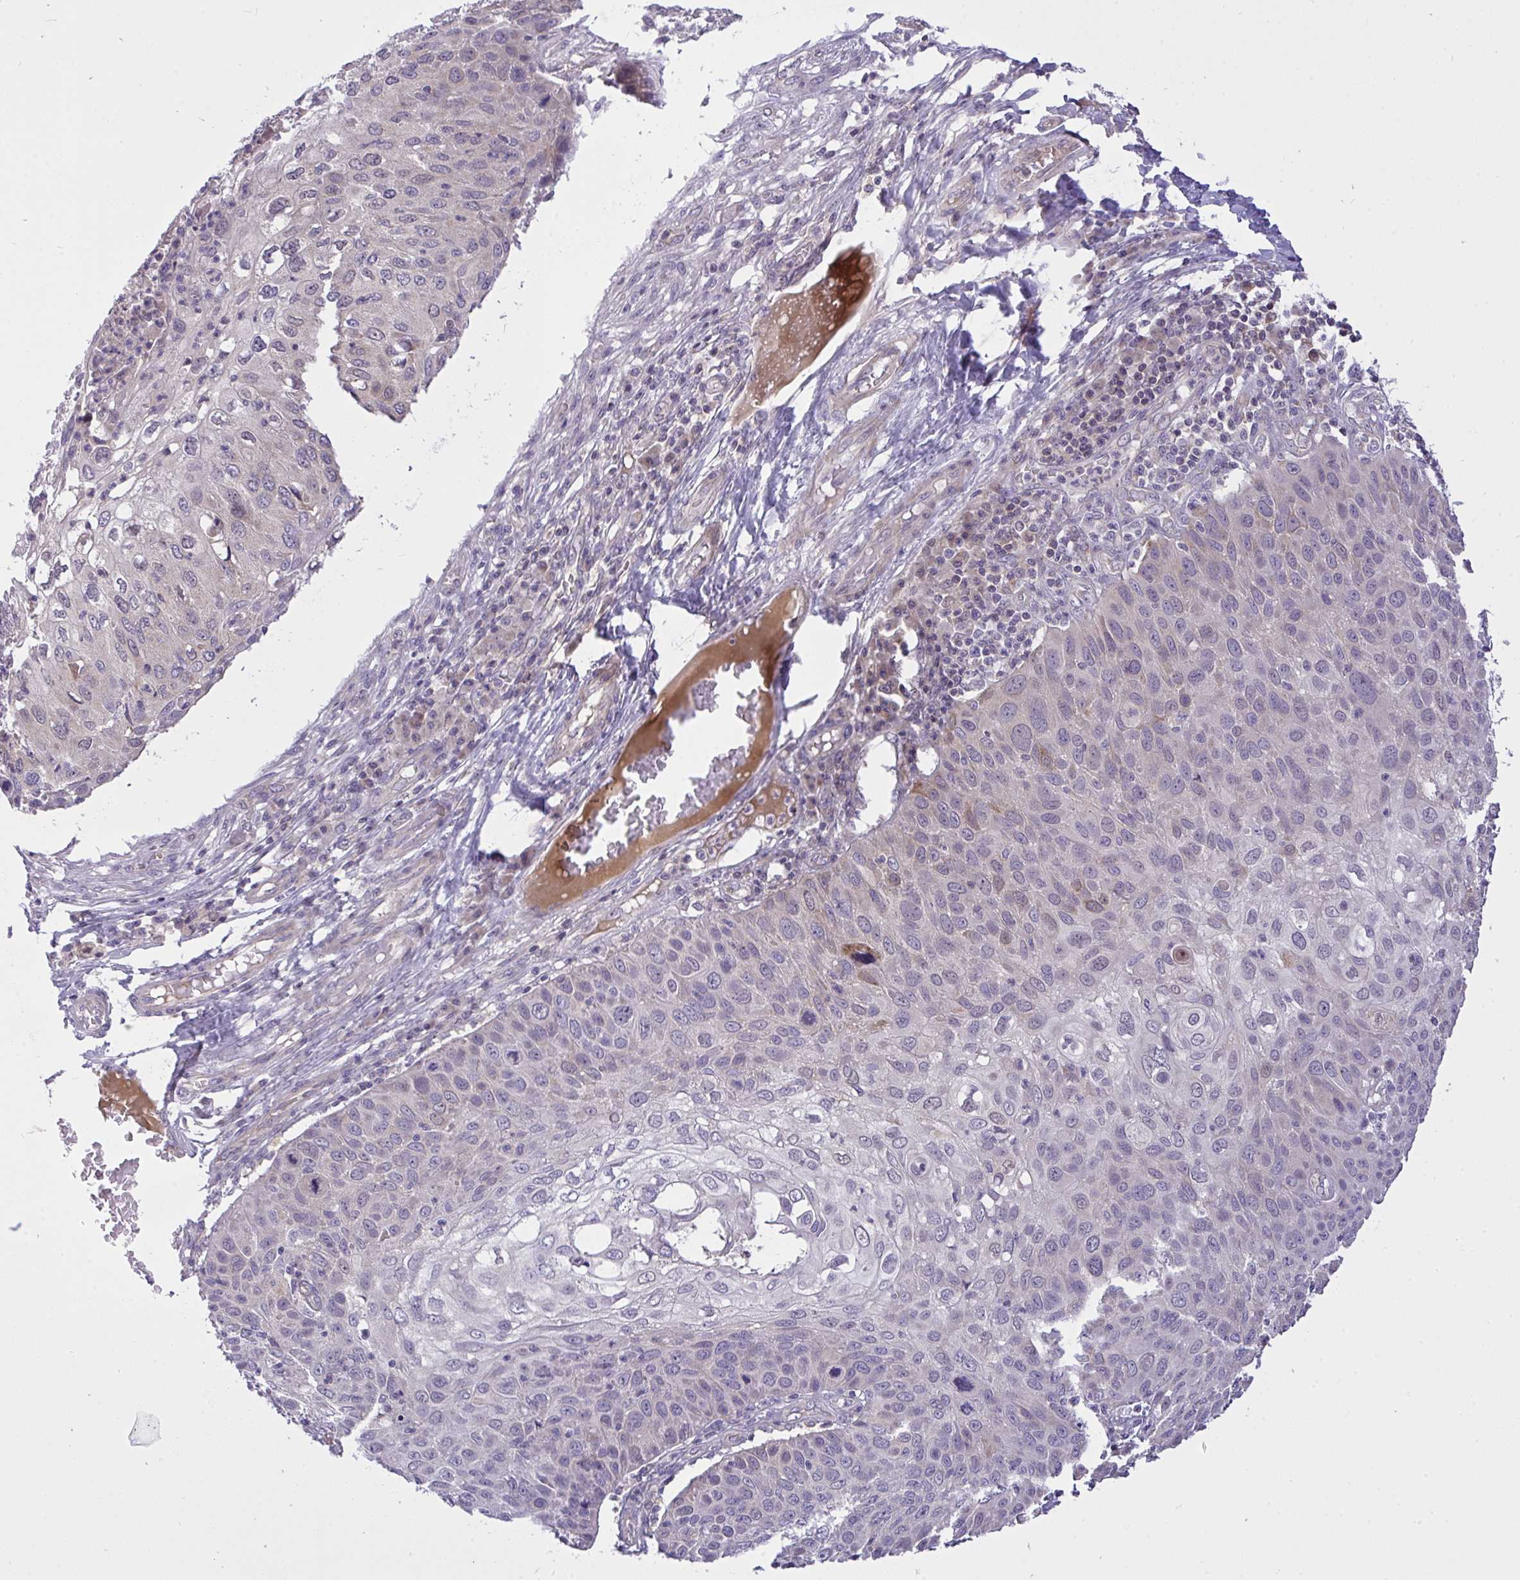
{"staining": {"intensity": "moderate", "quantity": "<25%", "location": "cytoplasmic/membranous"}, "tissue": "skin cancer", "cell_type": "Tumor cells", "image_type": "cancer", "snomed": [{"axis": "morphology", "description": "Squamous cell carcinoma, NOS"}, {"axis": "topography", "description": "Skin"}], "caption": "Skin cancer stained with immunohistochemistry (IHC) reveals moderate cytoplasmic/membranous expression in about <25% of tumor cells.", "gene": "C19orf54", "patient": {"sex": "male", "age": 87}}